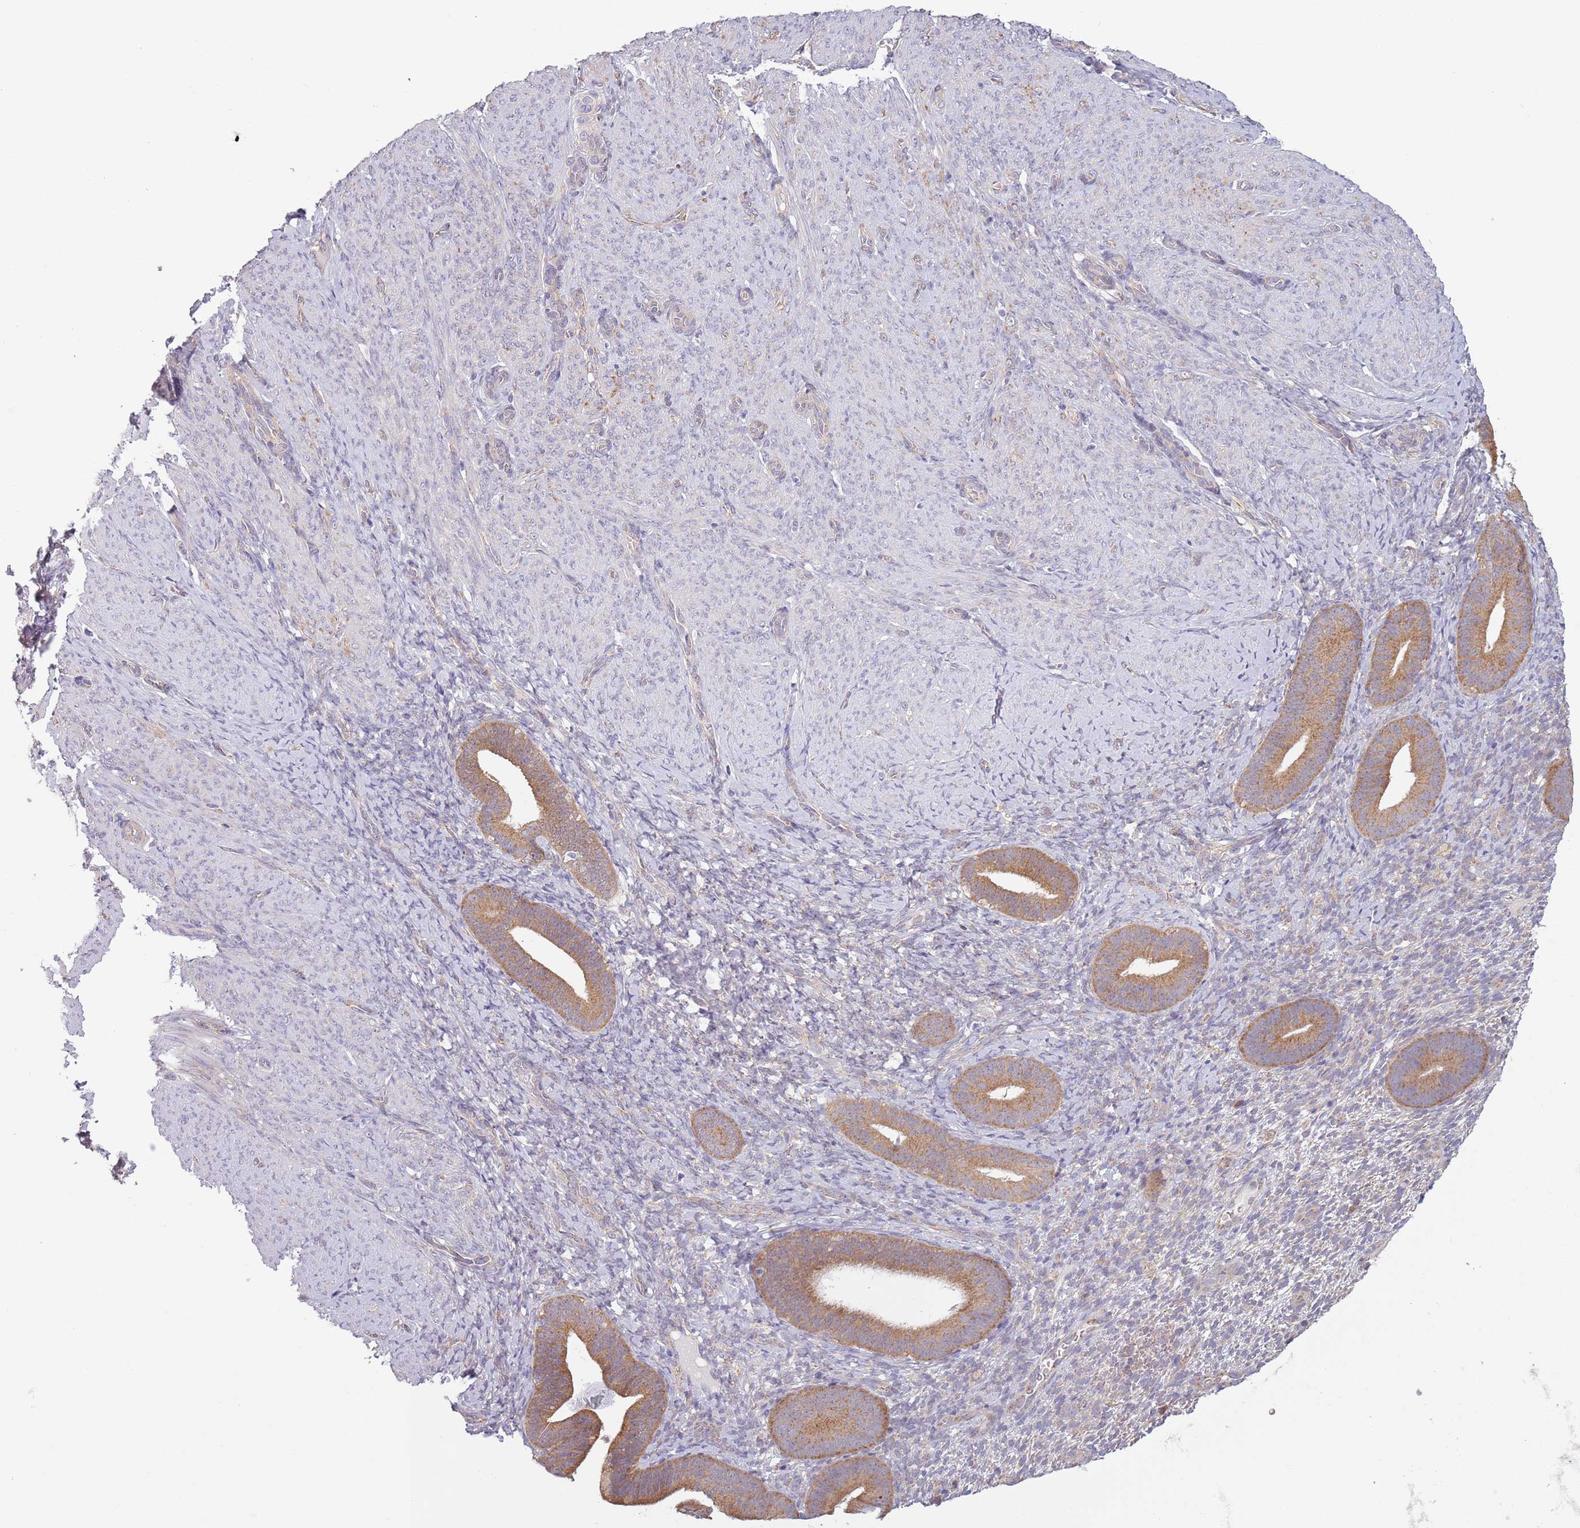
{"staining": {"intensity": "negative", "quantity": "none", "location": "none"}, "tissue": "endometrium", "cell_type": "Cells in endometrial stroma", "image_type": "normal", "snomed": [{"axis": "morphology", "description": "Normal tissue, NOS"}, {"axis": "topography", "description": "Endometrium"}], "caption": "High power microscopy histopathology image of an immunohistochemistry image of unremarkable endometrium, revealing no significant positivity in cells in endometrial stroma. The staining was performed using DAB (3,3'-diaminobenzidine) to visualize the protein expression in brown, while the nuclei were stained in blue with hematoxylin (Magnification: 20x).", "gene": "COQ5", "patient": {"sex": "female", "age": 65}}